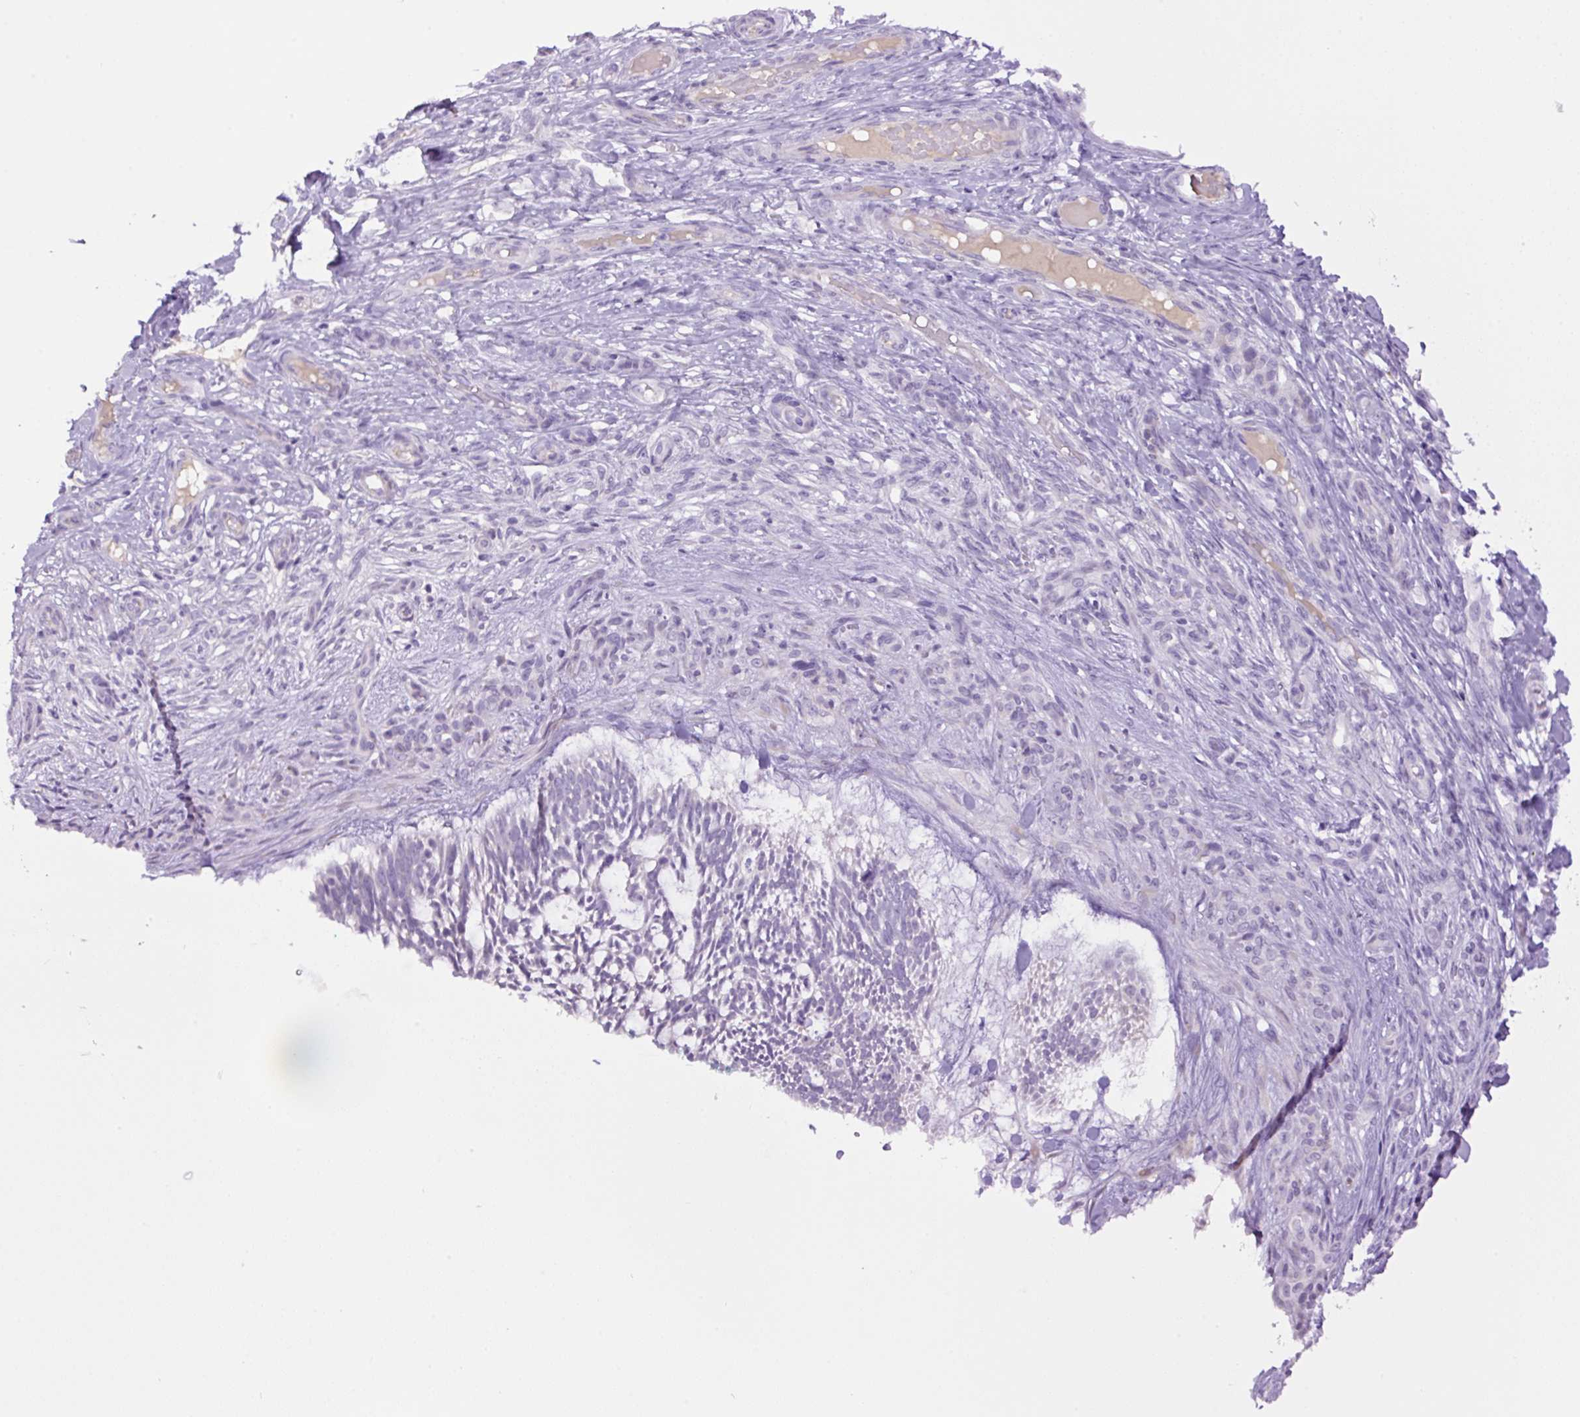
{"staining": {"intensity": "negative", "quantity": "none", "location": "none"}, "tissue": "skin cancer", "cell_type": "Tumor cells", "image_type": "cancer", "snomed": [{"axis": "morphology", "description": "Basal cell carcinoma"}, {"axis": "topography", "description": "Skin"}], "caption": "IHC micrograph of neoplastic tissue: human skin cancer (basal cell carcinoma) stained with DAB (3,3'-diaminobenzidine) exhibits no significant protein staining in tumor cells.", "gene": "MFSD3", "patient": {"sex": "male", "age": 88}}